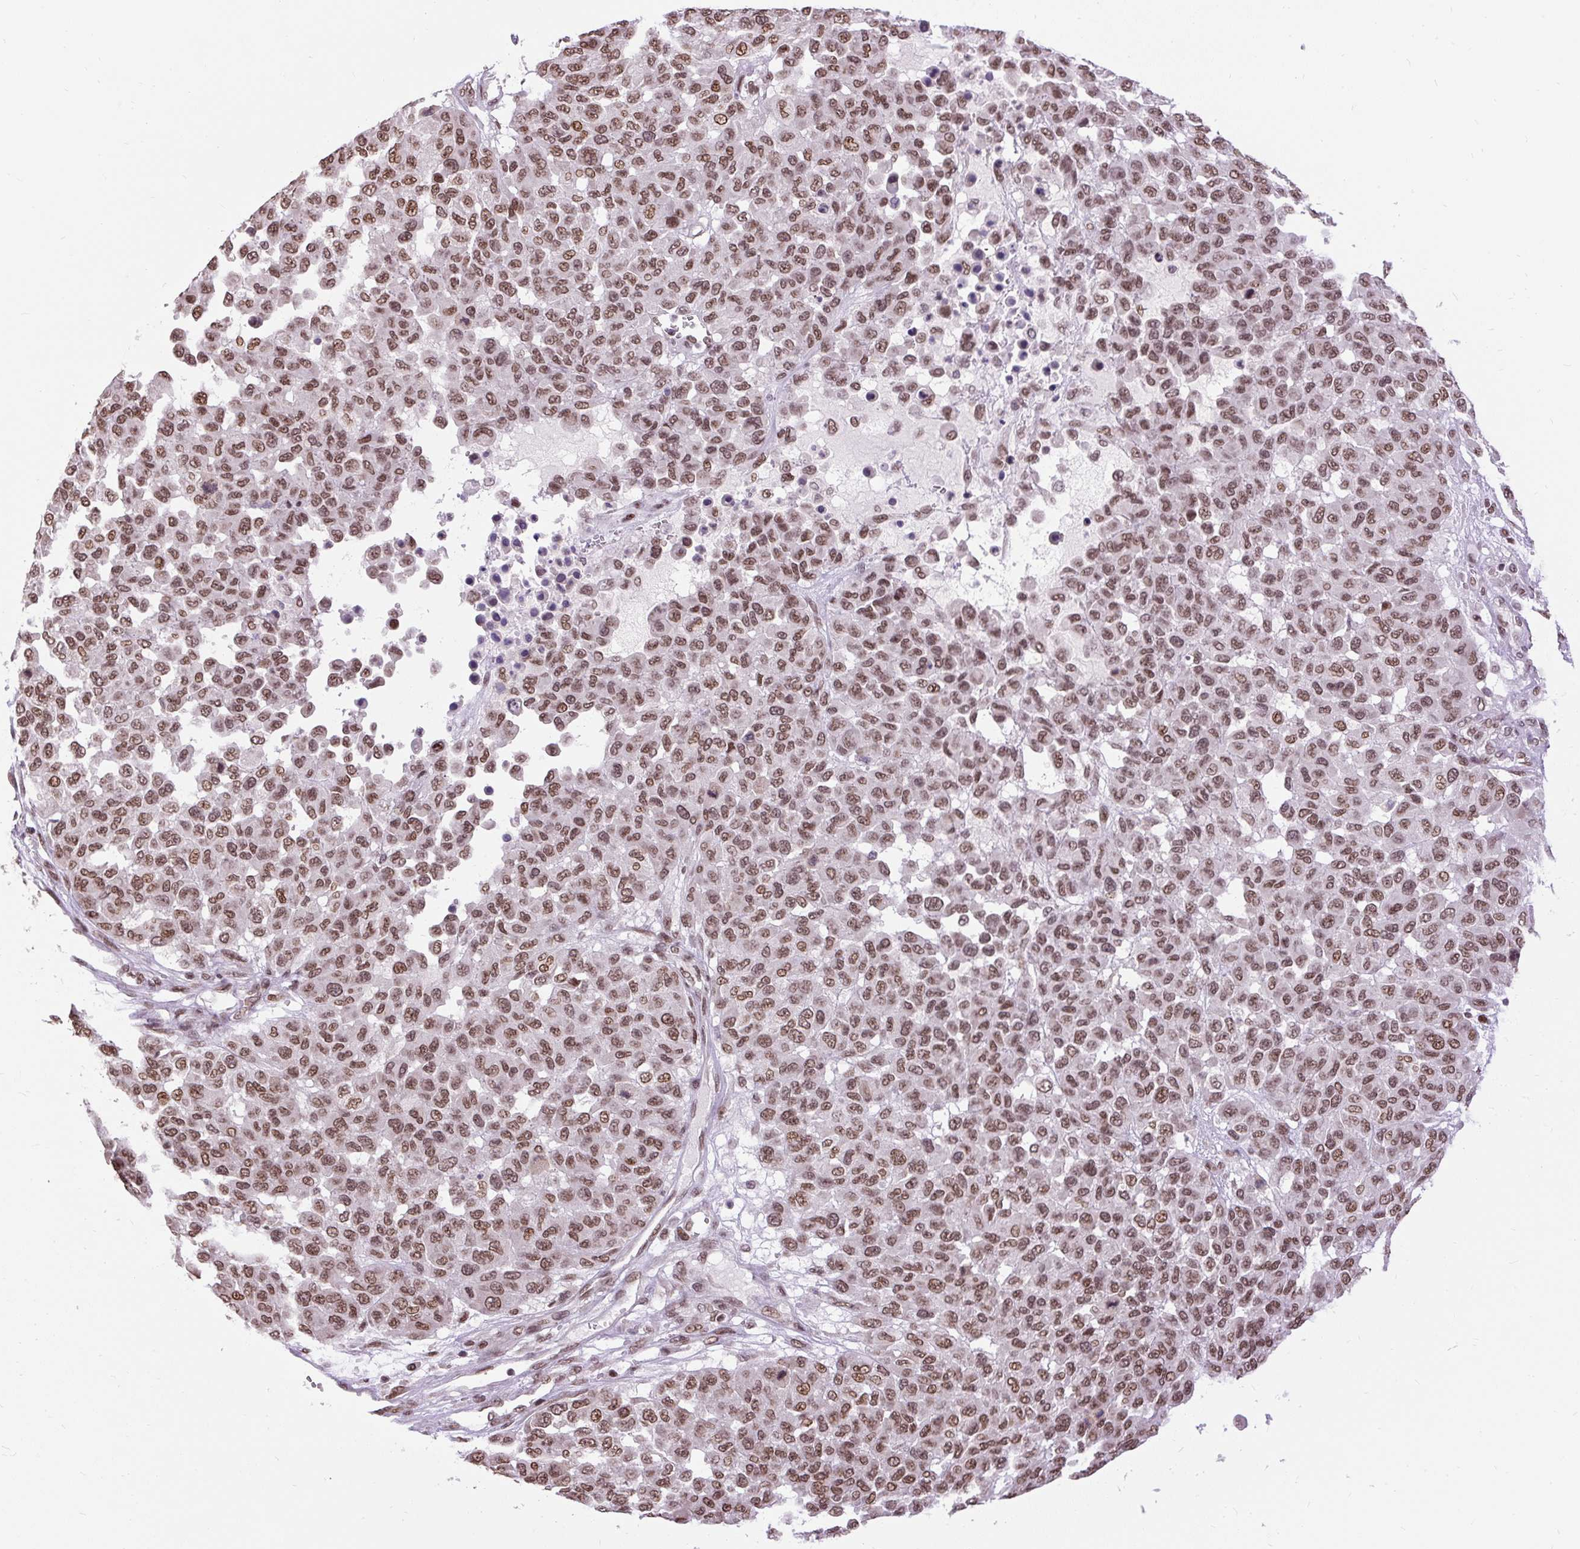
{"staining": {"intensity": "moderate", "quantity": ">75%", "location": "nuclear"}, "tissue": "melanoma", "cell_type": "Tumor cells", "image_type": "cancer", "snomed": [{"axis": "morphology", "description": "Malignant melanoma, NOS"}, {"axis": "topography", "description": "Skin"}], "caption": "Moderate nuclear protein positivity is appreciated in about >75% of tumor cells in melanoma.", "gene": "ZNF672", "patient": {"sex": "male", "age": 62}}